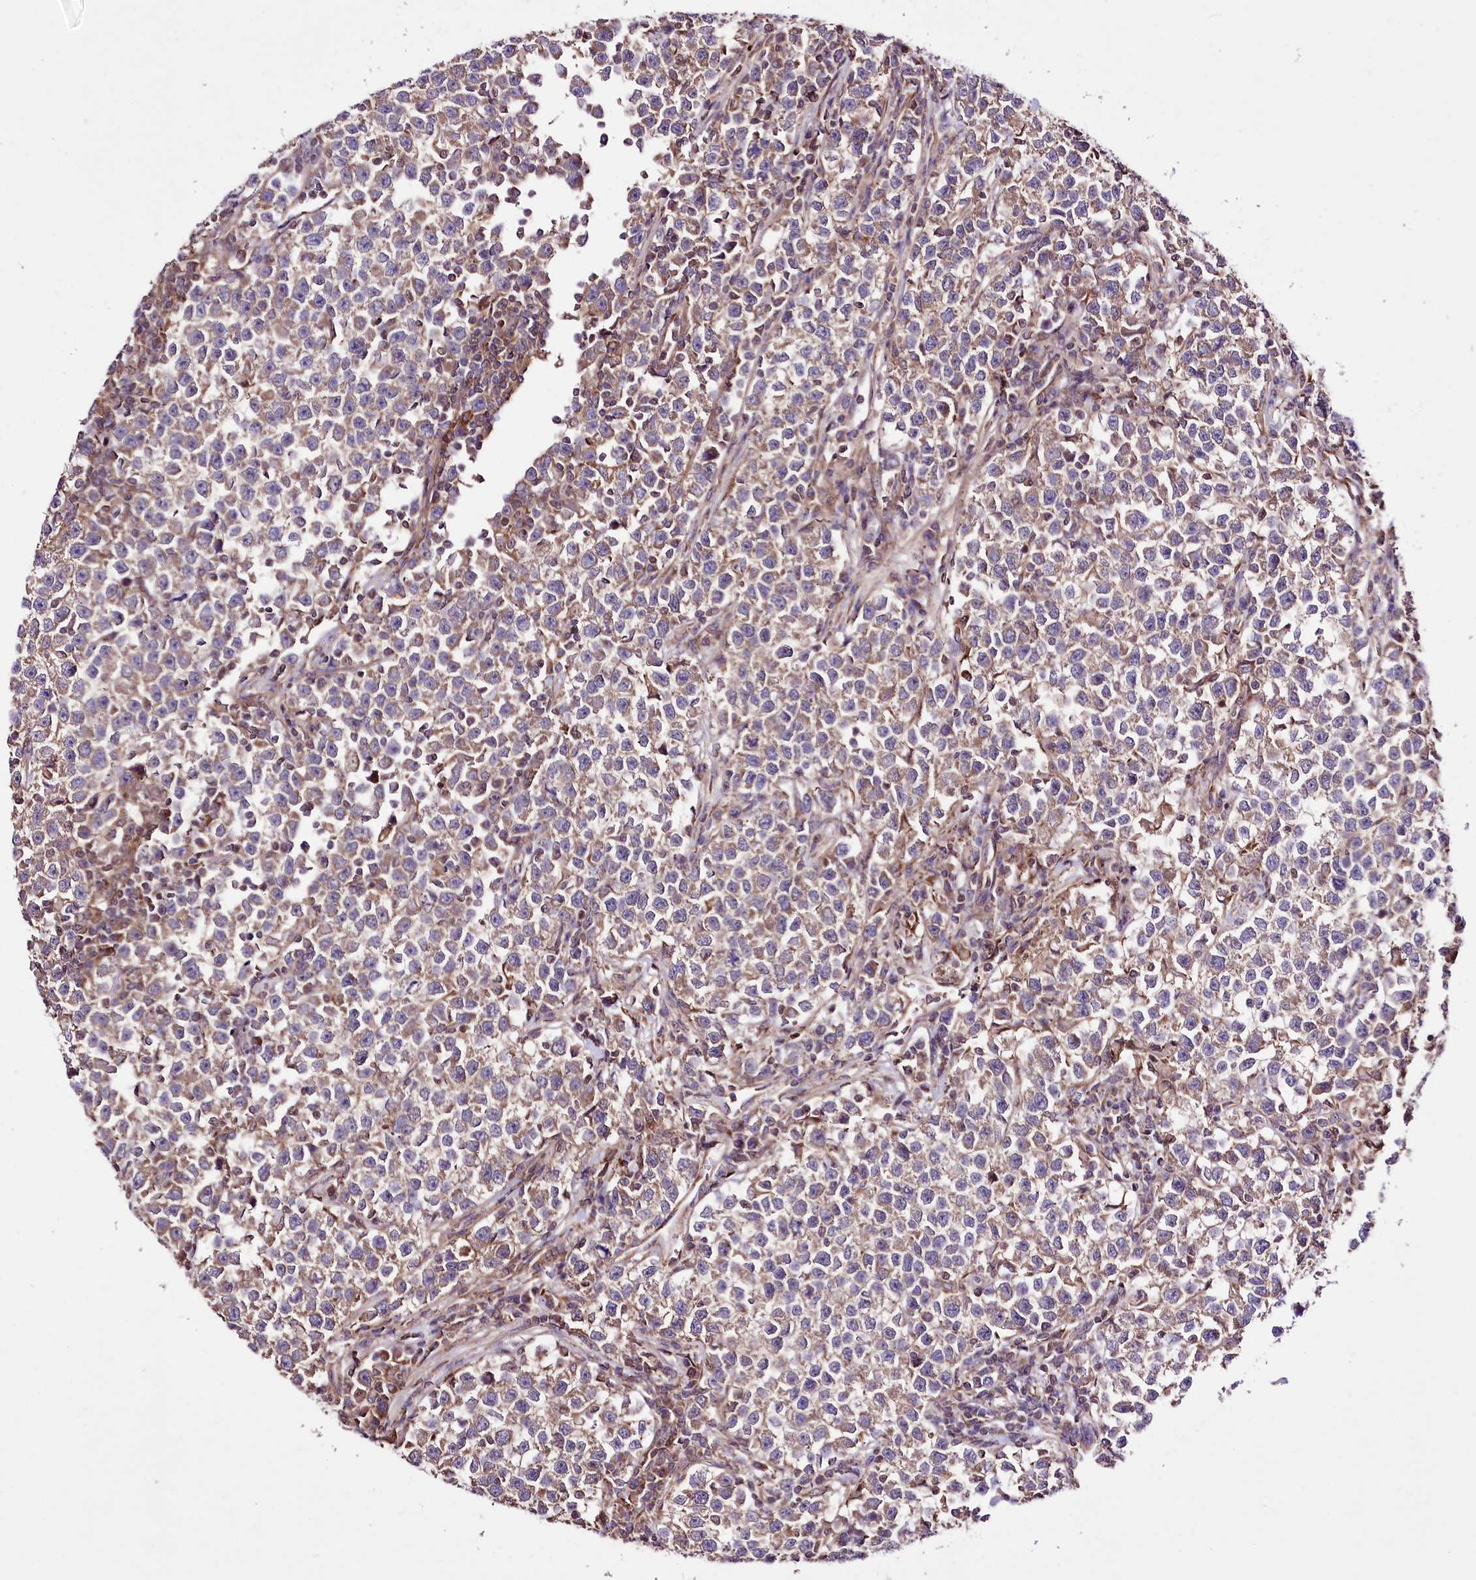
{"staining": {"intensity": "weak", "quantity": "25%-75%", "location": "cytoplasmic/membranous"}, "tissue": "testis cancer", "cell_type": "Tumor cells", "image_type": "cancer", "snomed": [{"axis": "morphology", "description": "Normal tissue, NOS"}, {"axis": "morphology", "description": "Seminoma, NOS"}, {"axis": "topography", "description": "Testis"}], "caption": "Protein analysis of testis cancer (seminoma) tissue demonstrates weak cytoplasmic/membranous staining in about 25%-75% of tumor cells. The staining was performed using DAB (3,3'-diaminobenzidine), with brown indicating positive protein expression. Nuclei are stained blue with hematoxylin.", "gene": "WWC1", "patient": {"sex": "male", "age": 43}}